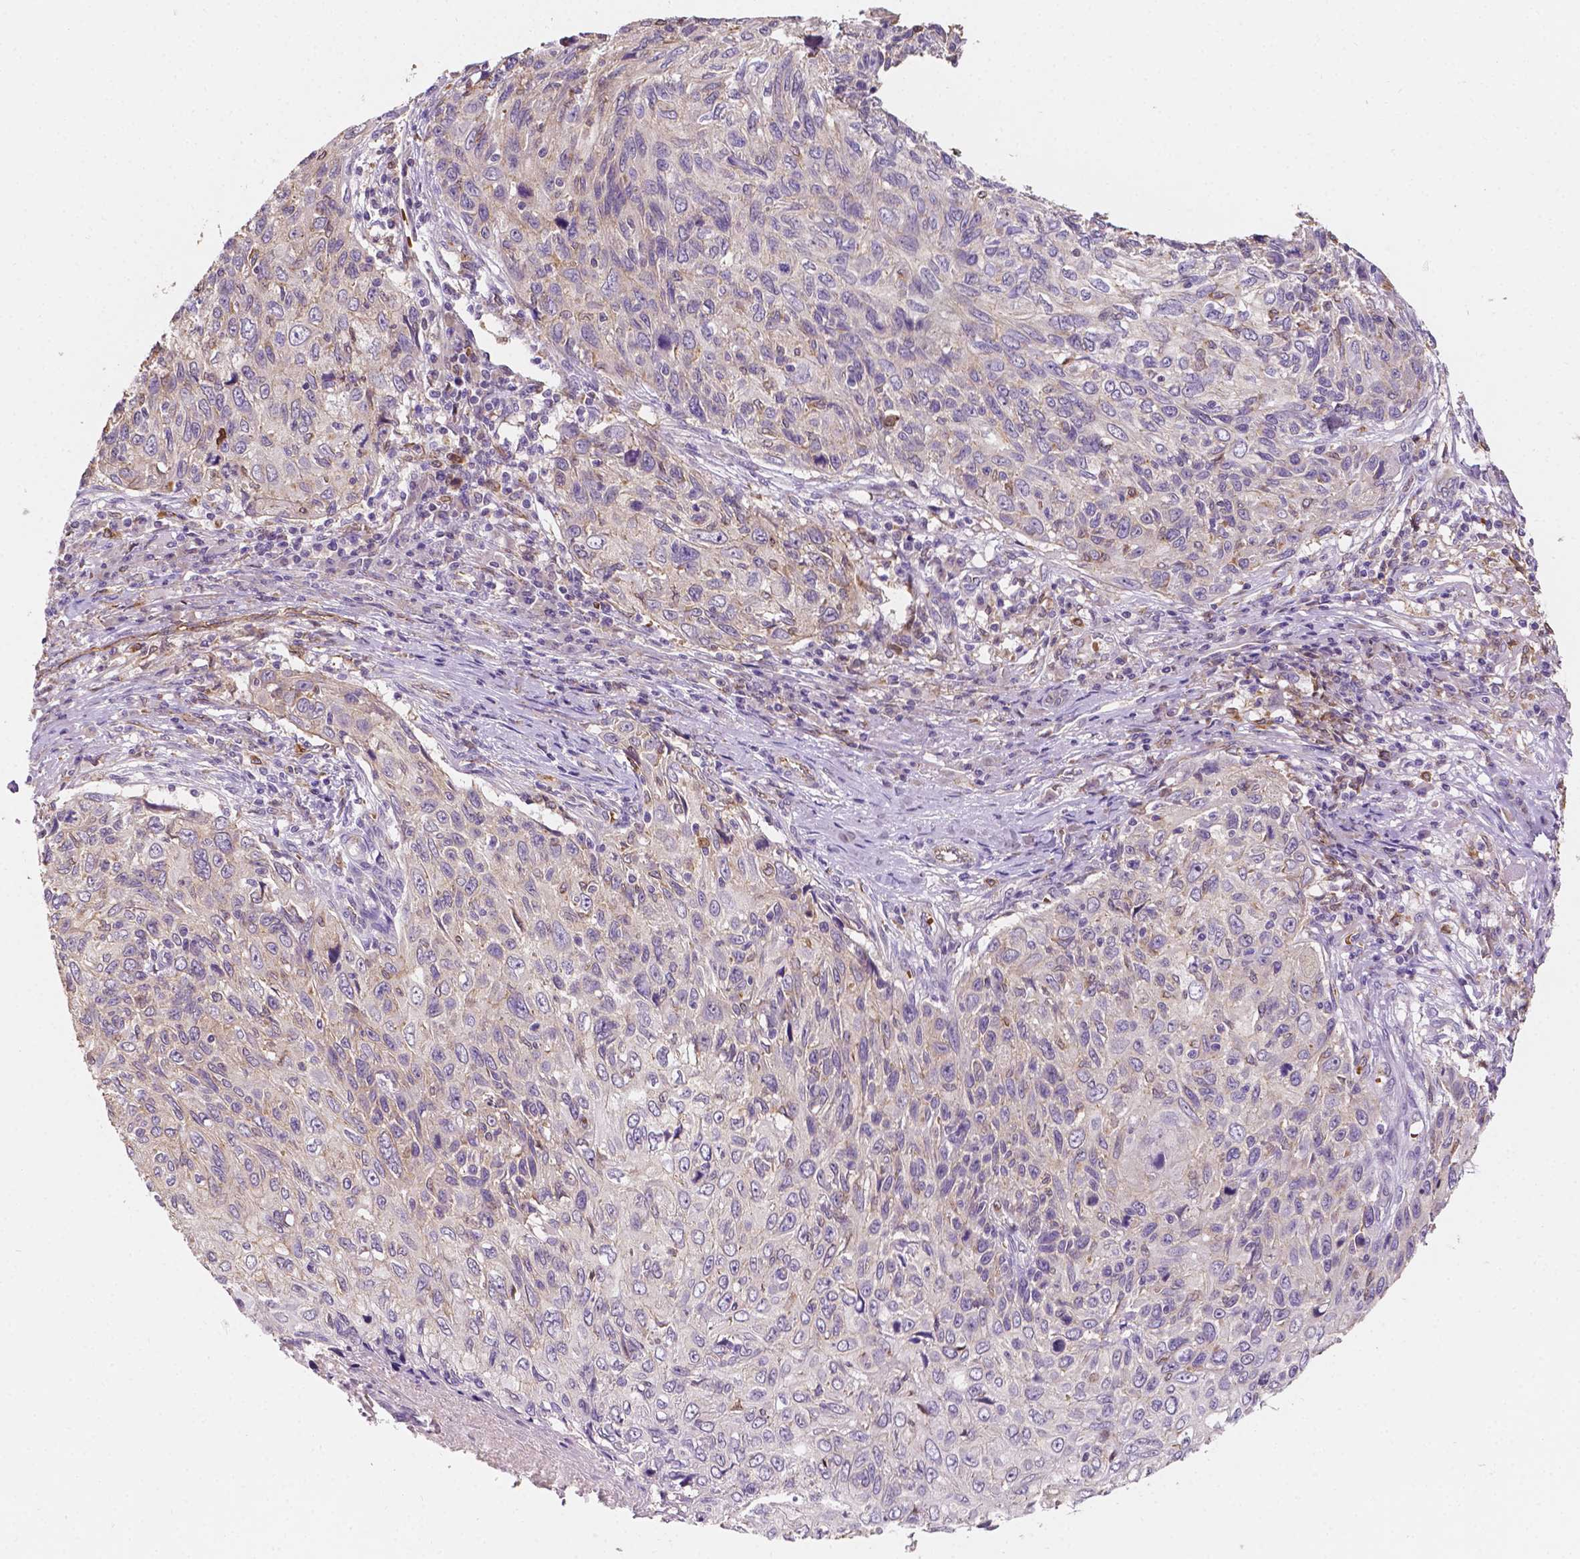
{"staining": {"intensity": "negative", "quantity": "none", "location": "none"}, "tissue": "skin cancer", "cell_type": "Tumor cells", "image_type": "cancer", "snomed": [{"axis": "morphology", "description": "Squamous cell carcinoma, NOS"}, {"axis": "topography", "description": "Skin"}], "caption": "Immunohistochemical staining of skin cancer shows no significant expression in tumor cells.", "gene": "SLC22A4", "patient": {"sex": "male", "age": 92}}